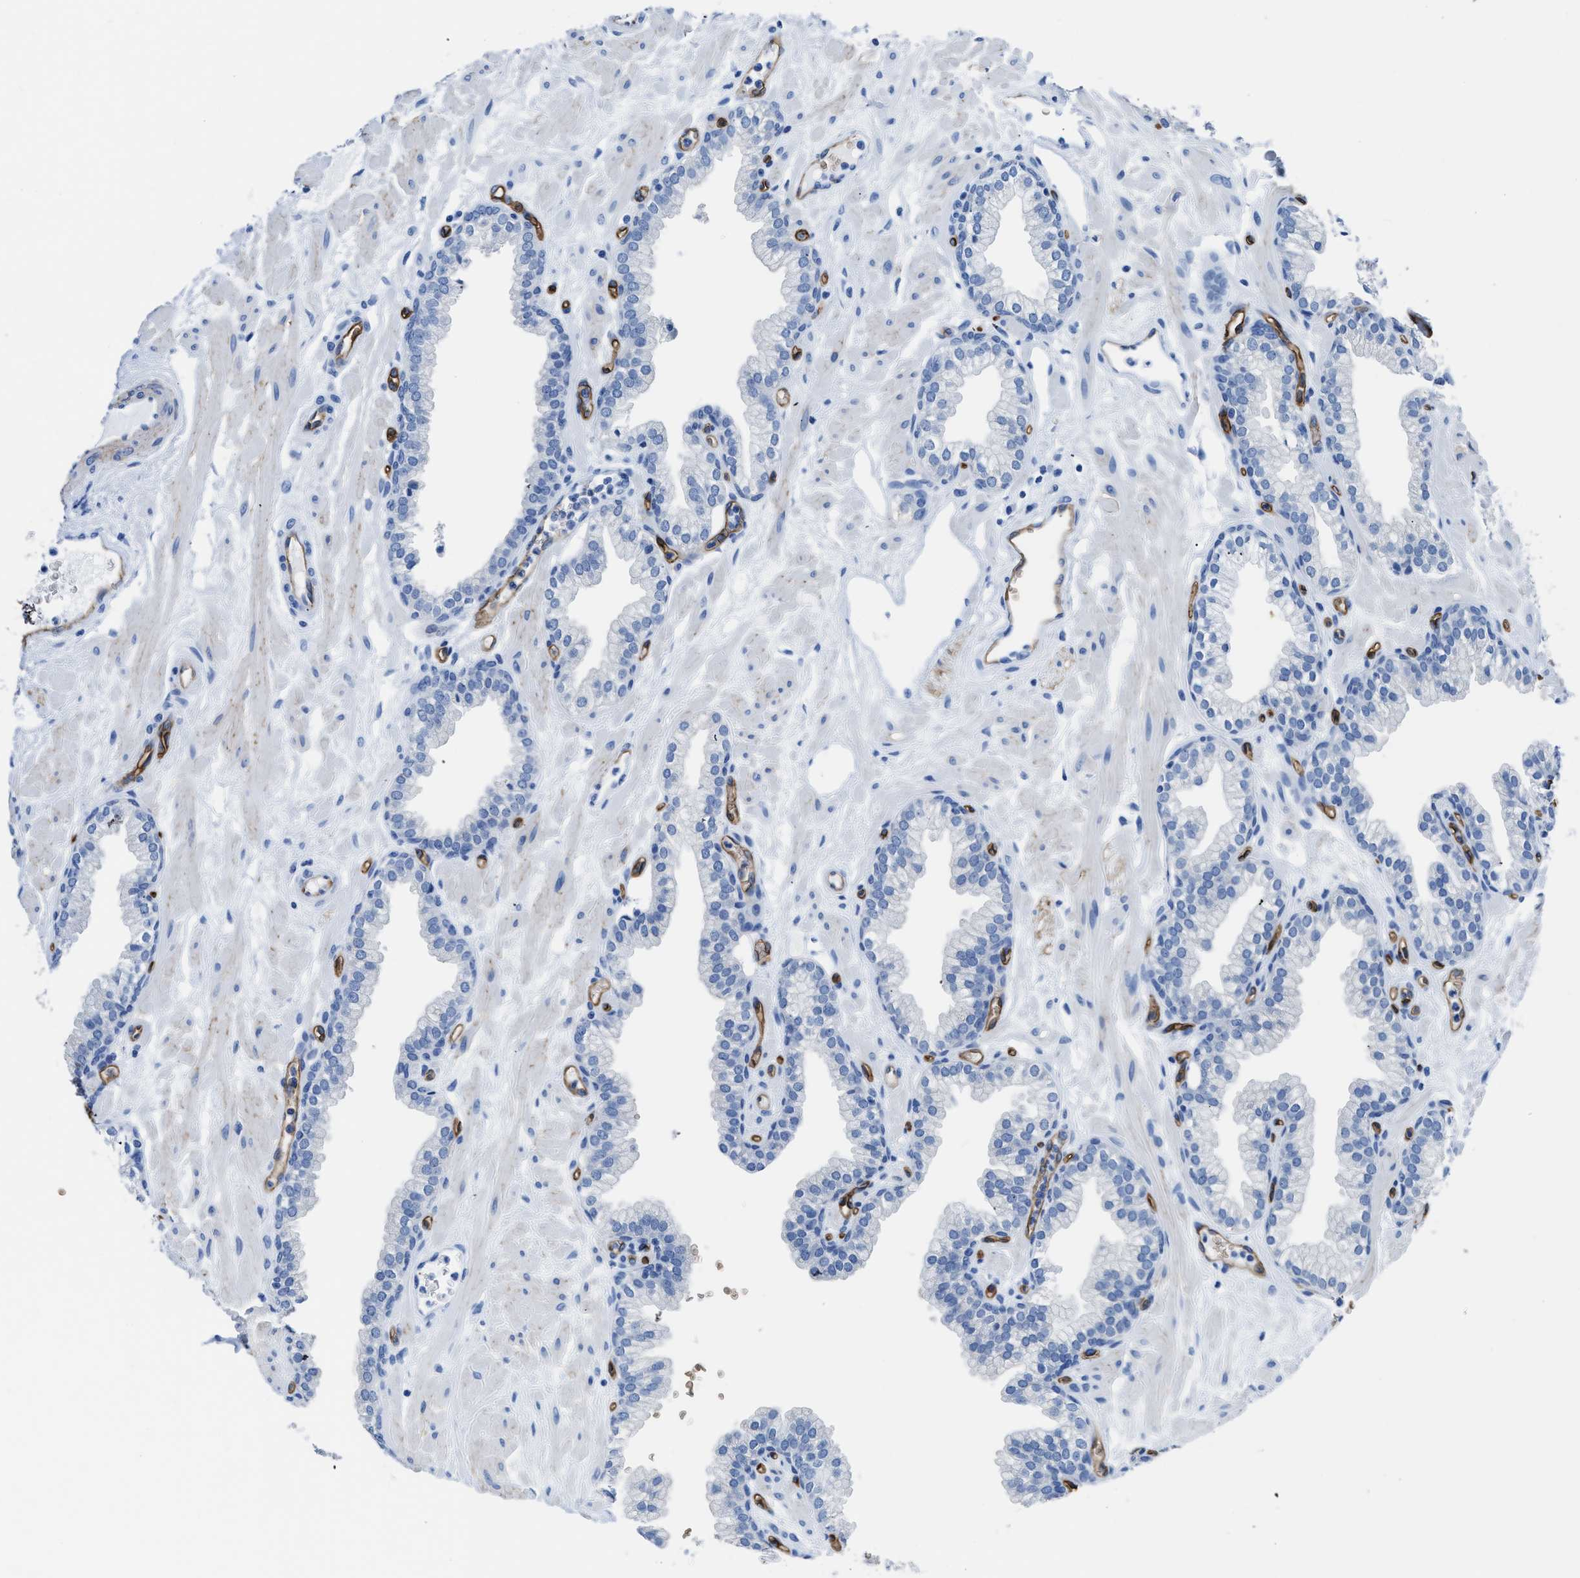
{"staining": {"intensity": "negative", "quantity": "none", "location": "none"}, "tissue": "prostate", "cell_type": "Glandular cells", "image_type": "normal", "snomed": [{"axis": "morphology", "description": "Normal tissue, NOS"}, {"axis": "morphology", "description": "Urothelial carcinoma, Low grade"}, {"axis": "topography", "description": "Urinary bladder"}, {"axis": "topography", "description": "Prostate"}], "caption": "This is a image of IHC staining of normal prostate, which shows no staining in glandular cells.", "gene": "AQP1", "patient": {"sex": "male", "age": 60}}